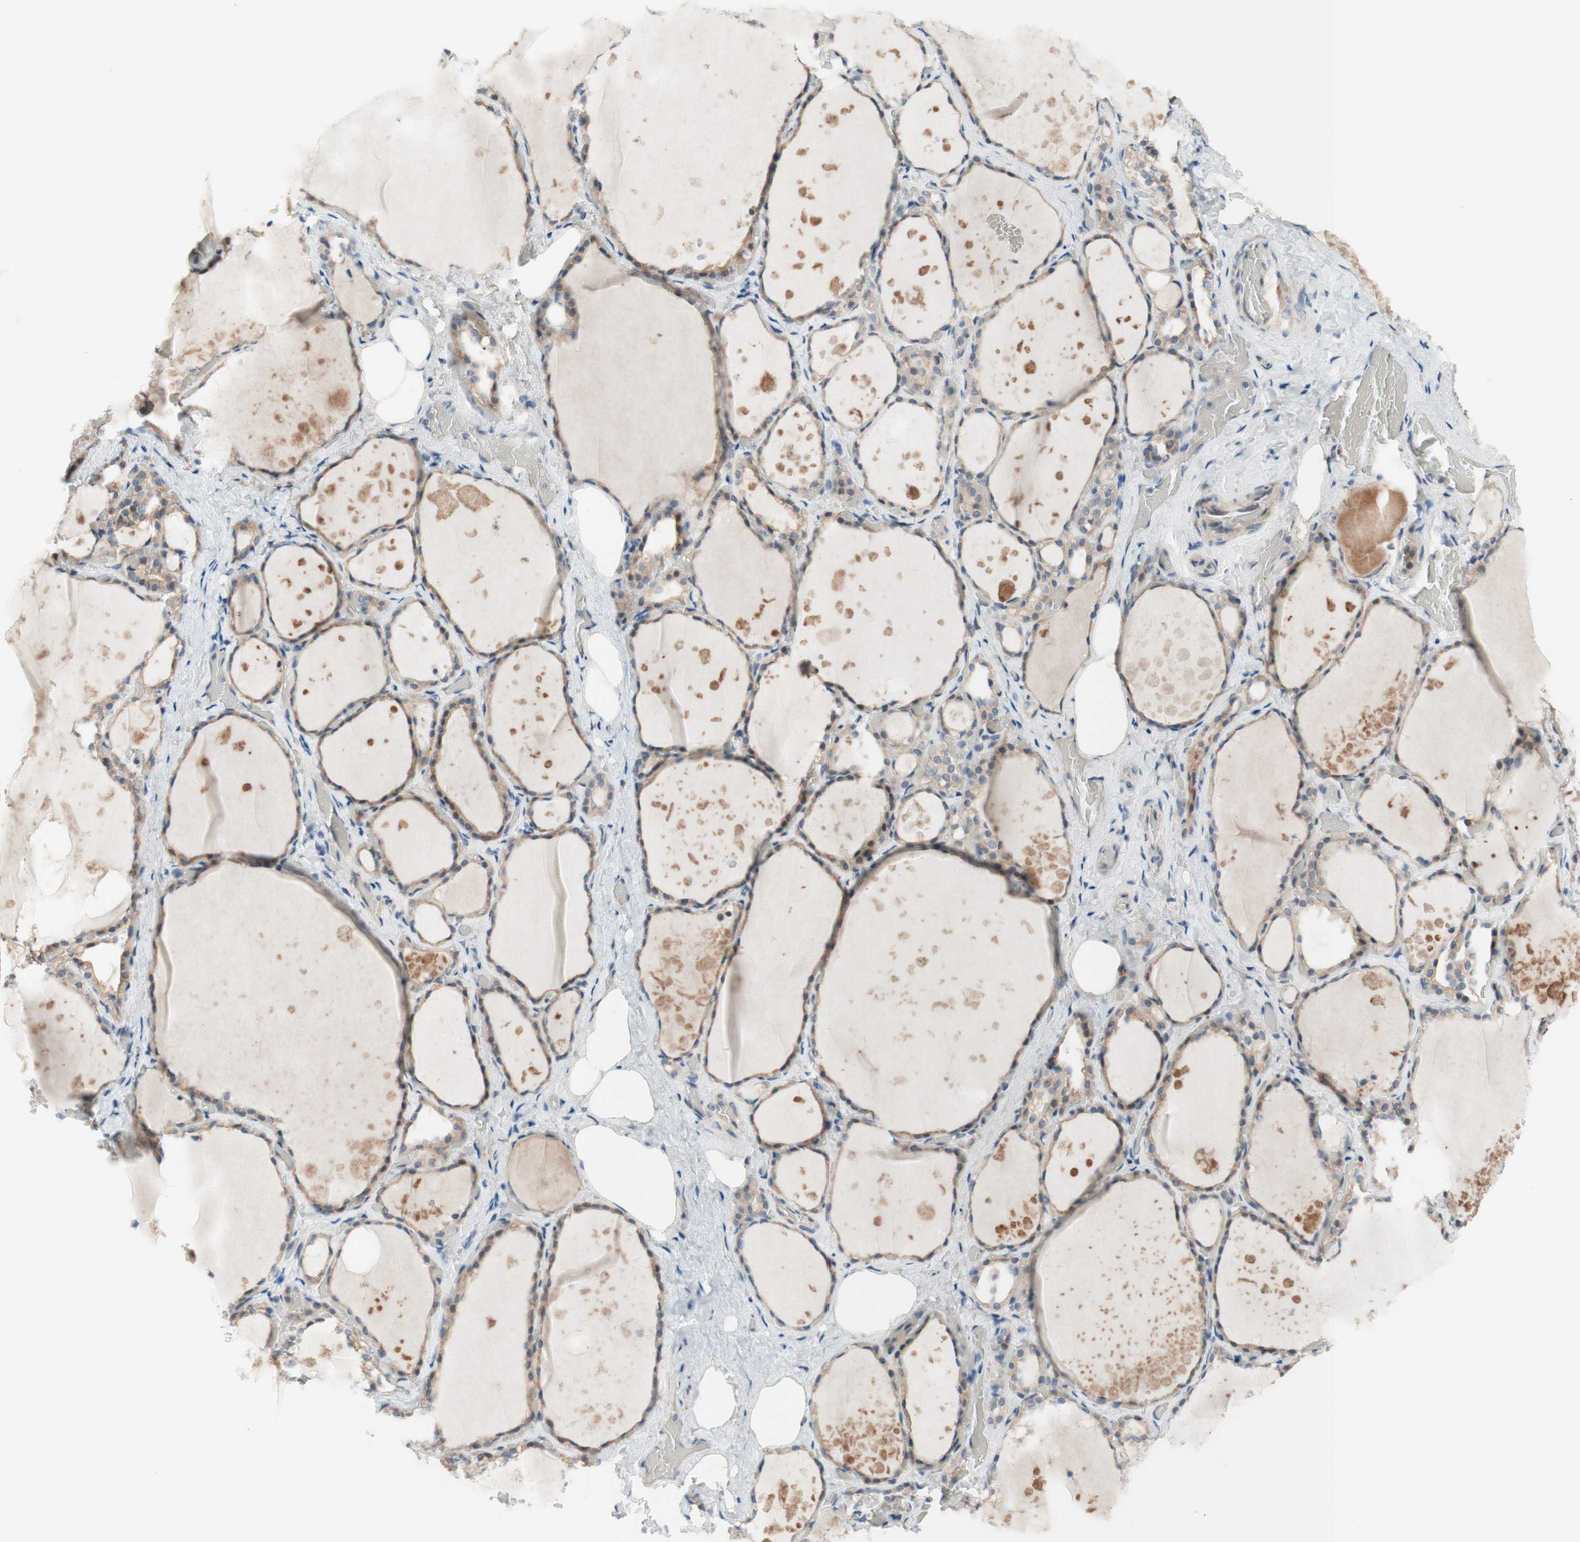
{"staining": {"intensity": "weak", "quantity": ">75%", "location": "cytoplasmic/membranous"}, "tissue": "thyroid gland", "cell_type": "Glandular cells", "image_type": "normal", "snomed": [{"axis": "morphology", "description": "Normal tissue, NOS"}, {"axis": "topography", "description": "Thyroid gland"}], "caption": "Unremarkable thyroid gland was stained to show a protein in brown. There is low levels of weak cytoplasmic/membranous expression in about >75% of glandular cells. The staining is performed using DAB brown chromogen to label protein expression. The nuclei are counter-stained blue using hematoxylin.", "gene": "JPH1", "patient": {"sex": "male", "age": 61}}